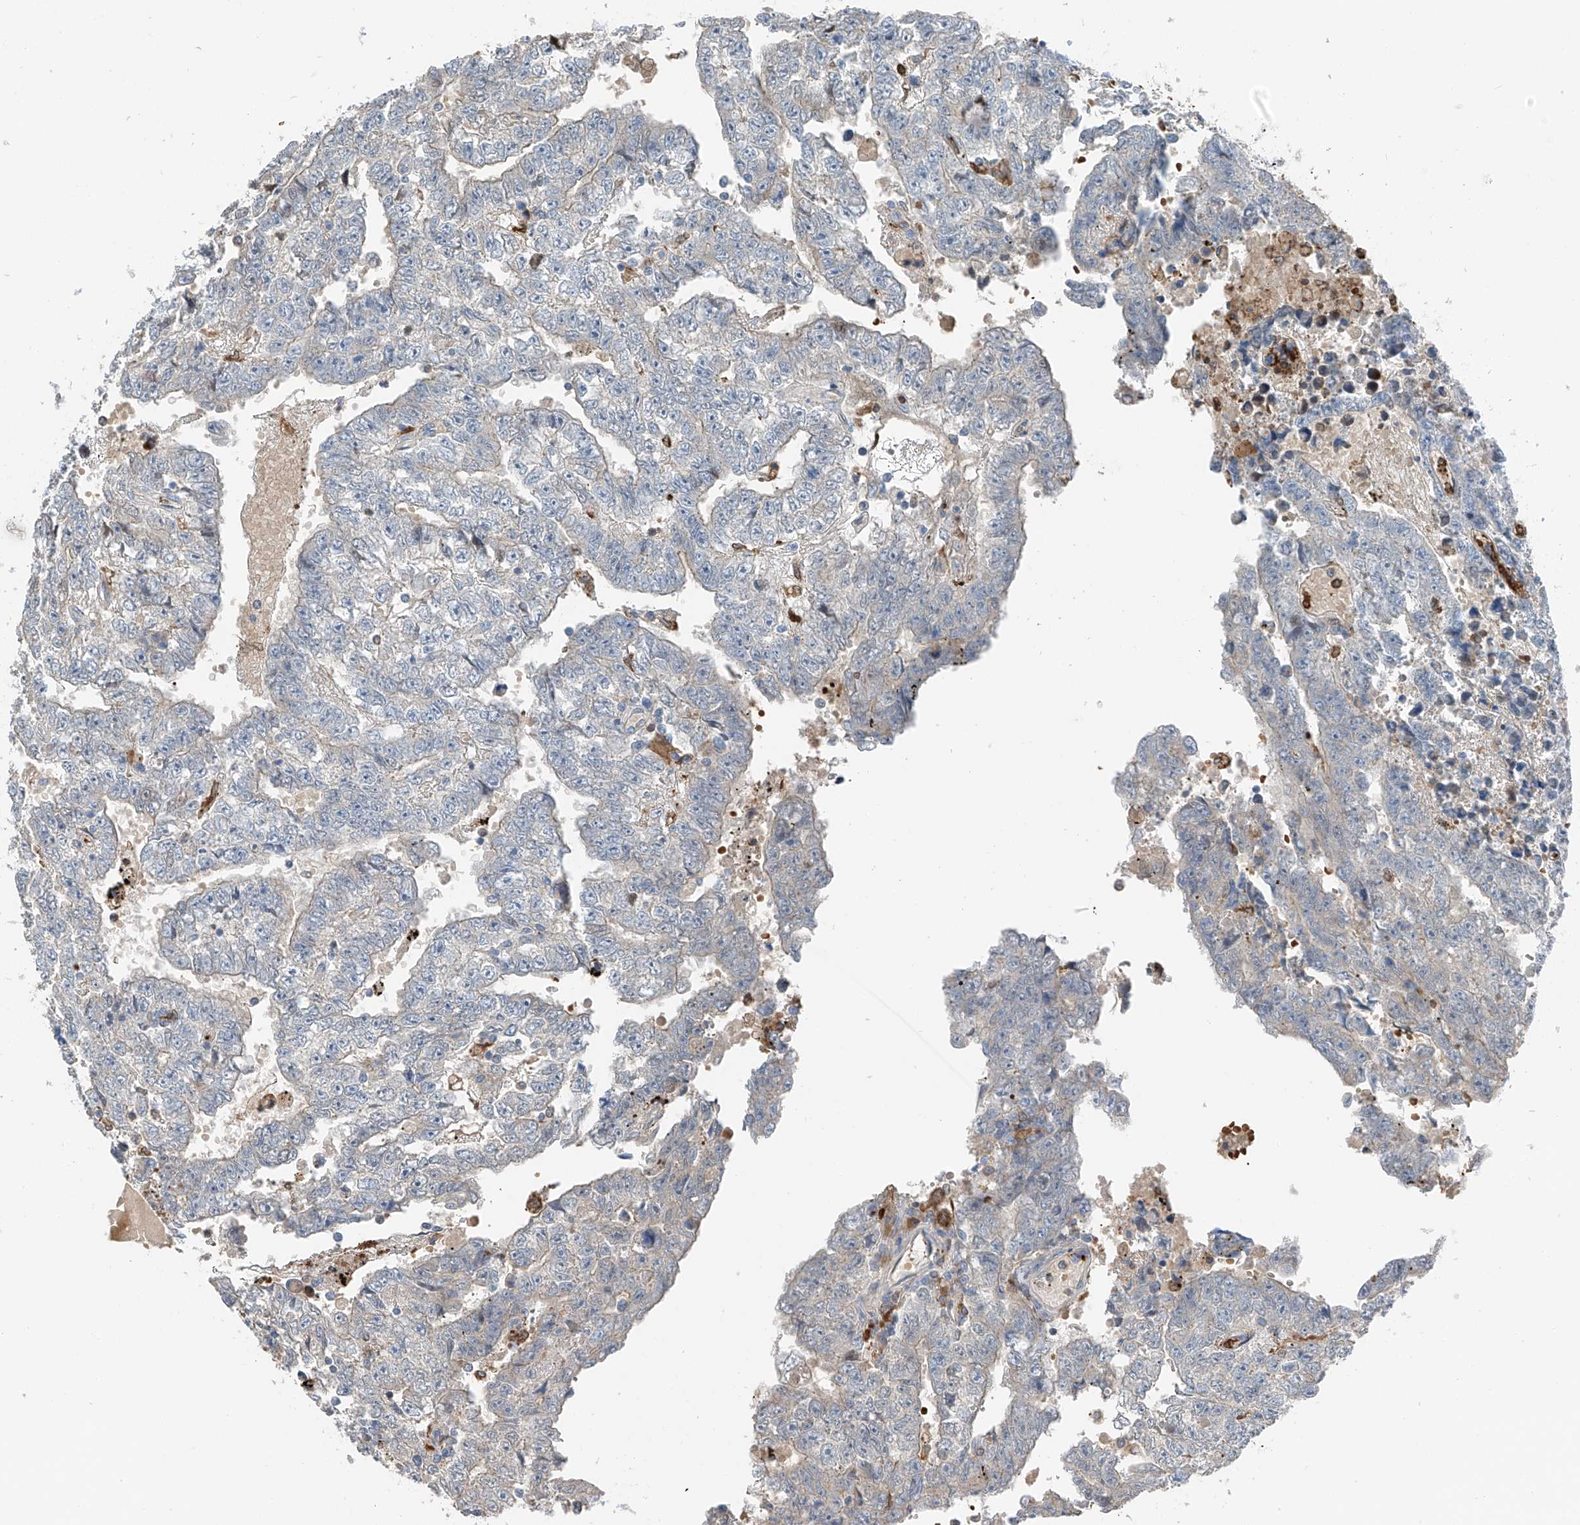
{"staining": {"intensity": "negative", "quantity": "none", "location": "none"}, "tissue": "testis cancer", "cell_type": "Tumor cells", "image_type": "cancer", "snomed": [{"axis": "morphology", "description": "Carcinoma, Embryonal, NOS"}, {"axis": "topography", "description": "Testis"}], "caption": "The IHC image has no significant staining in tumor cells of embryonal carcinoma (testis) tissue.", "gene": "TBXAS1", "patient": {"sex": "male", "age": 25}}